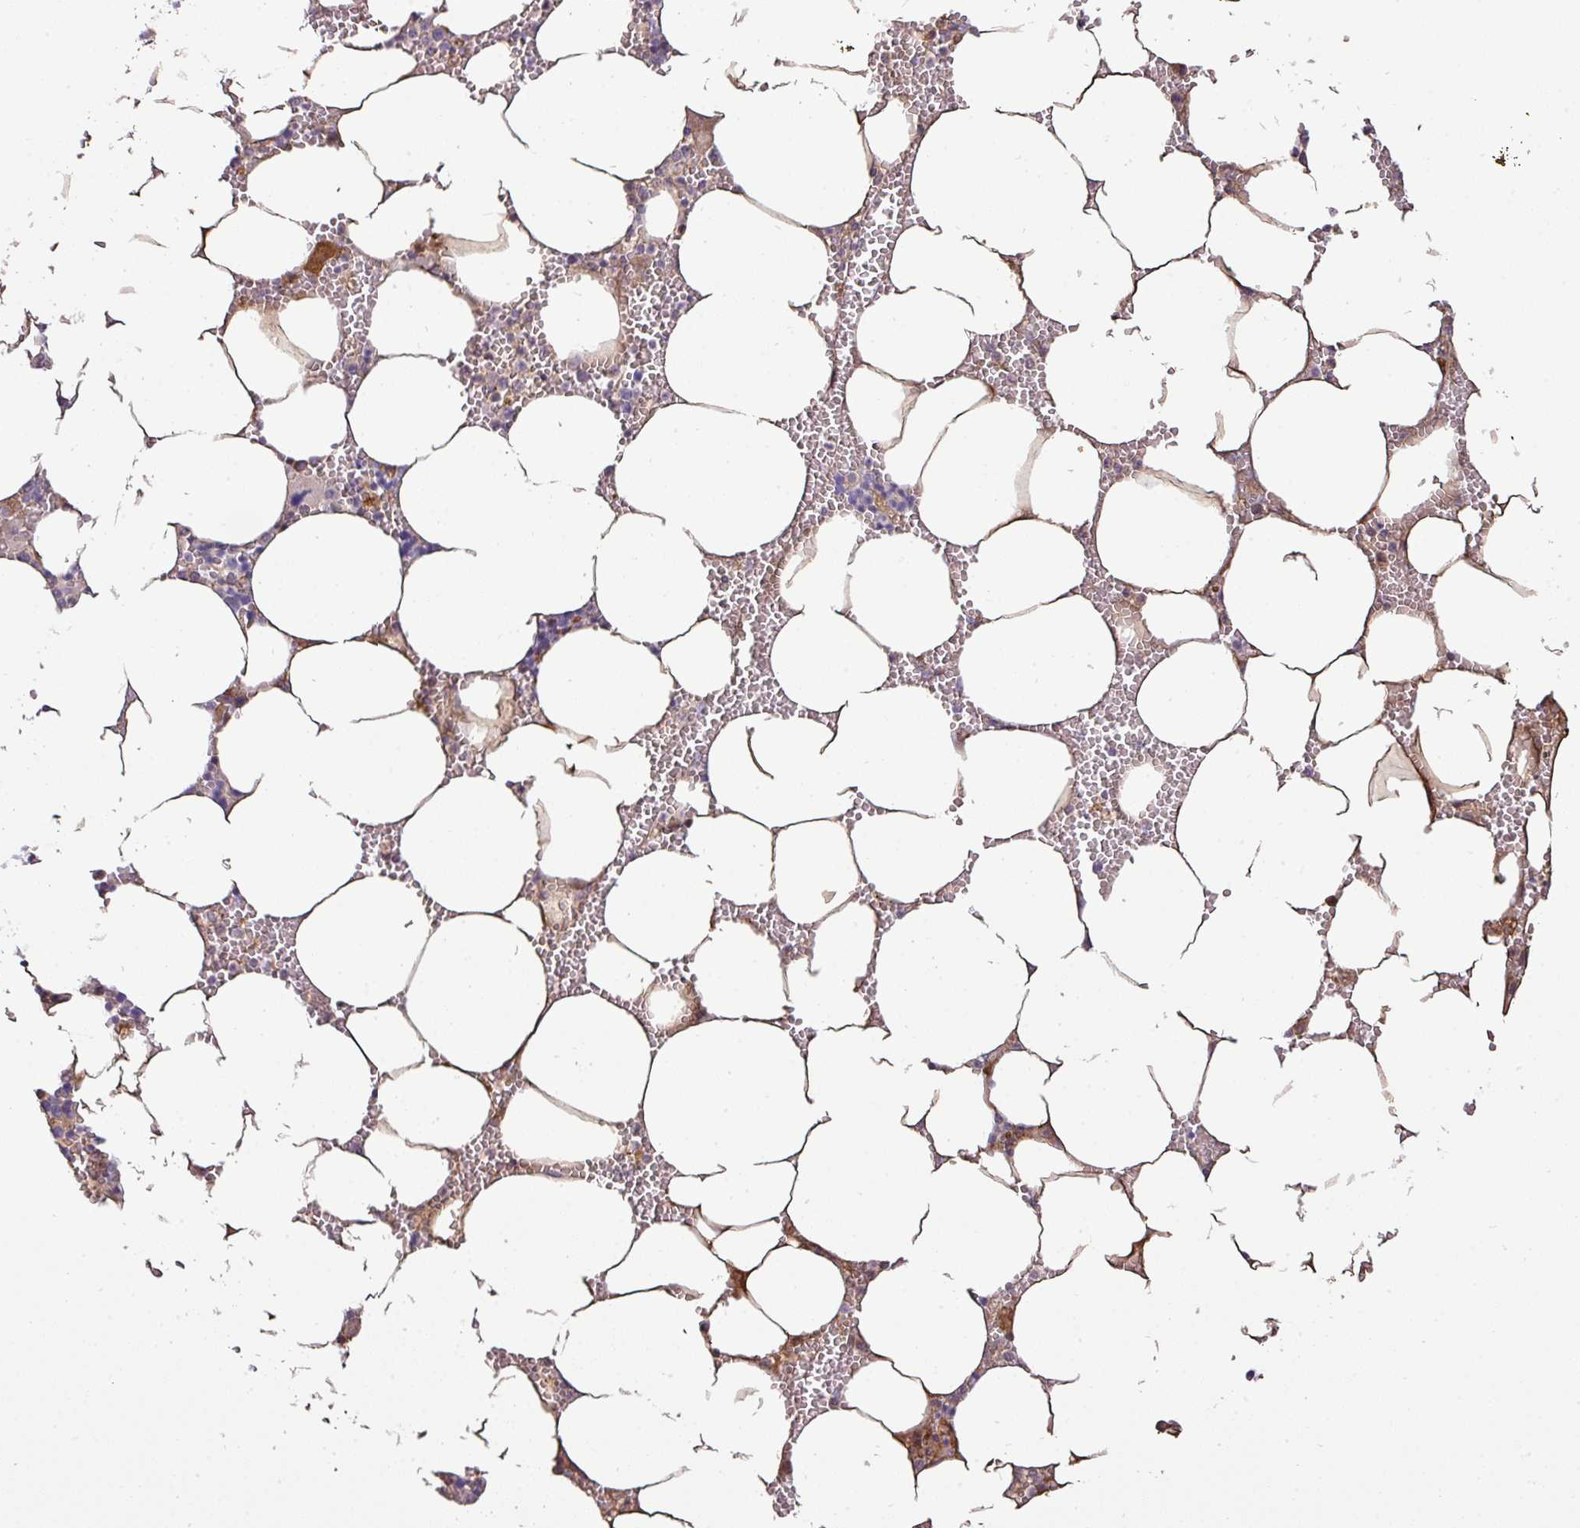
{"staining": {"intensity": "negative", "quantity": "none", "location": "none"}, "tissue": "bone marrow", "cell_type": "Hematopoietic cells", "image_type": "normal", "snomed": [{"axis": "morphology", "description": "Normal tissue, NOS"}, {"axis": "topography", "description": "Bone marrow"}], "caption": "This histopathology image is of unremarkable bone marrow stained with immunohistochemistry to label a protein in brown with the nuclei are counter-stained blue. There is no expression in hematopoietic cells. (DAB (3,3'-diaminobenzidine) immunohistochemistry (IHC) visualized using brightfield microscopy, high magnification).", "gene": "APOM", "patient": {"sex": "male", "age": 70}}